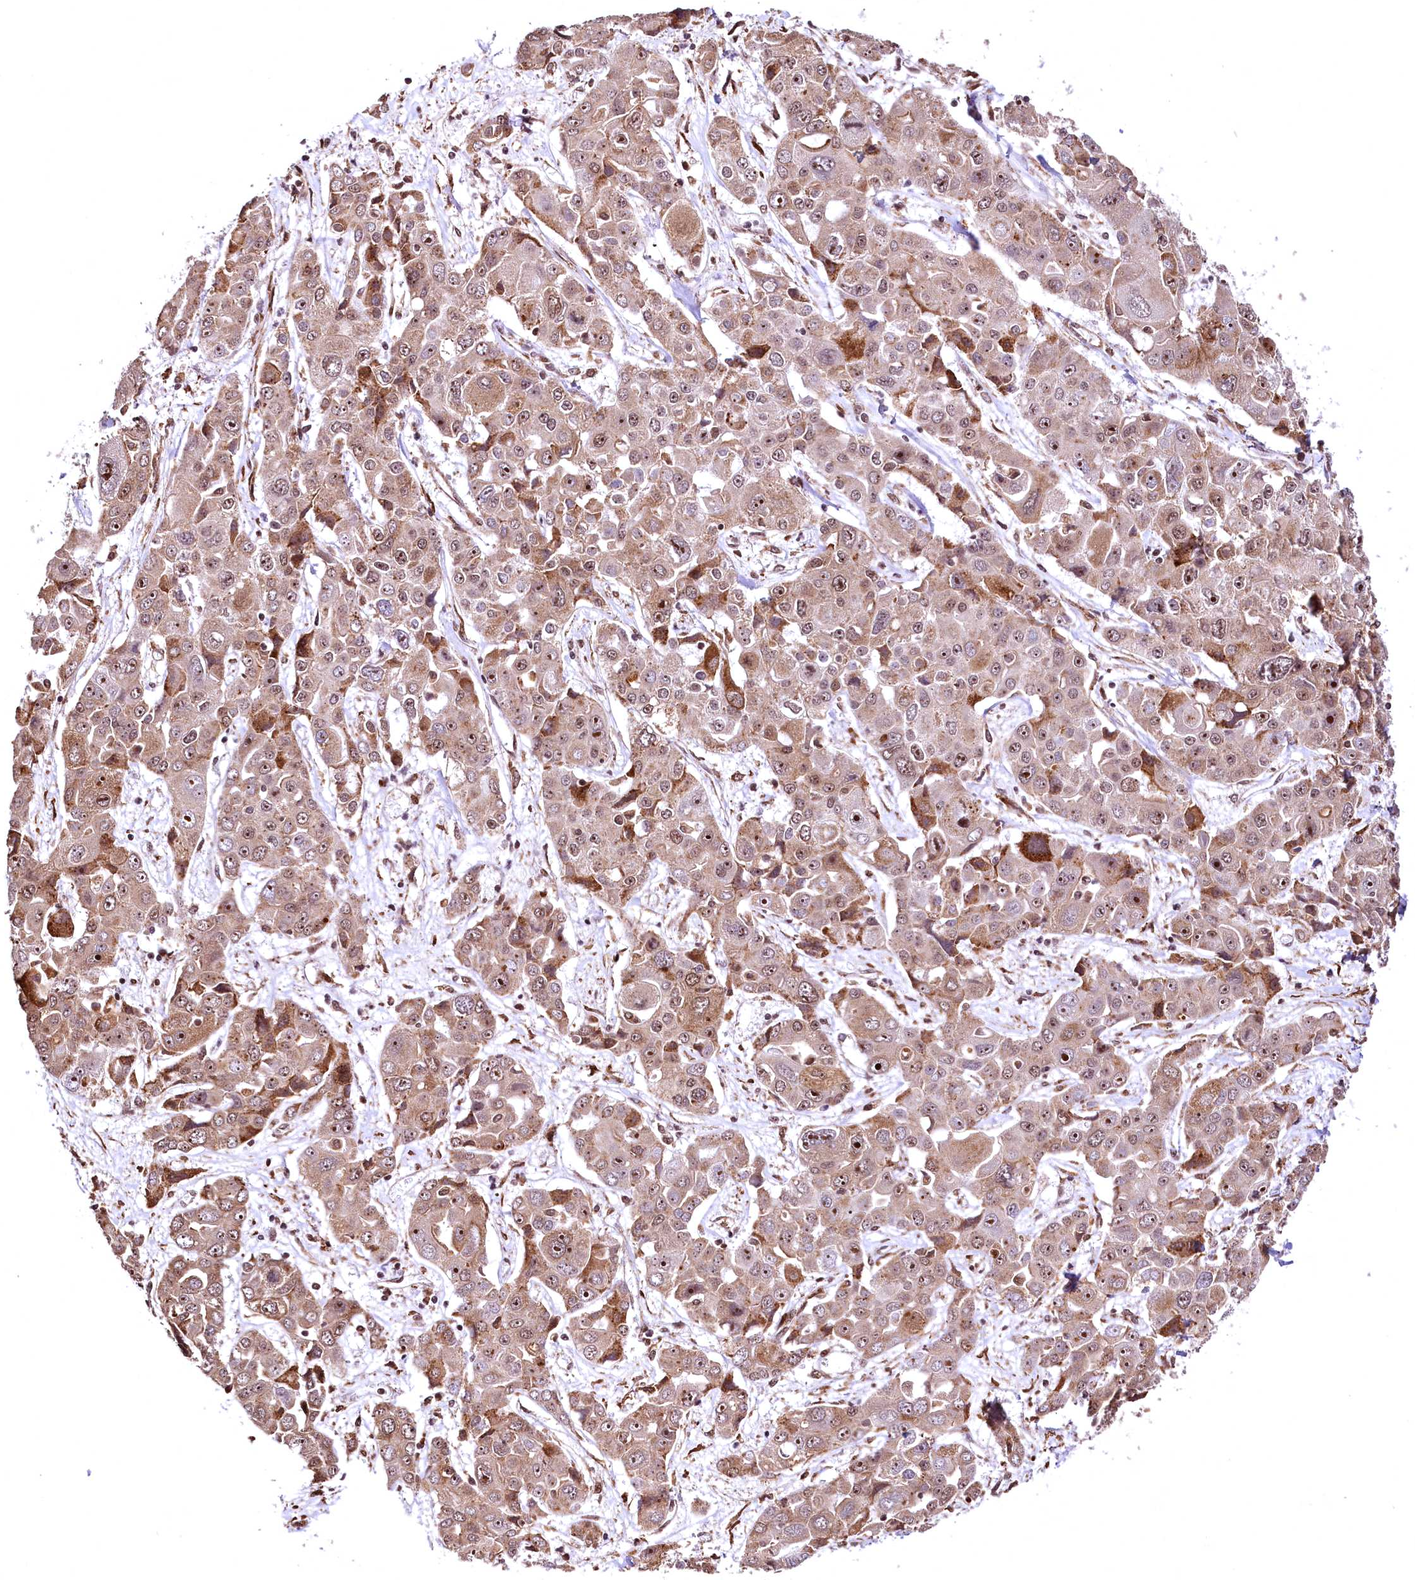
{"staining": {"intensity": "moderate", "quantity": ">75%", "location": "cytoplasmic/membranous,nuclear"}, "tissue": "liver cancer", "cell_type": "Tumor cells", "image_type": "cancer", "snomed": [{"axis": "morphology", "description": "Cholangiocarcinoma"}, {"axis": "topography", "description": "Liver"}], "caption": "Protein staining reveals moderate cytoplasmic/membranous and nuclear expression in about >75% of tumor cells in liver cancer. (IHC, brightfield microscopy, high magnification).", "gene": "PDS5B", "patient": {"sex": "male", "age": 67}}